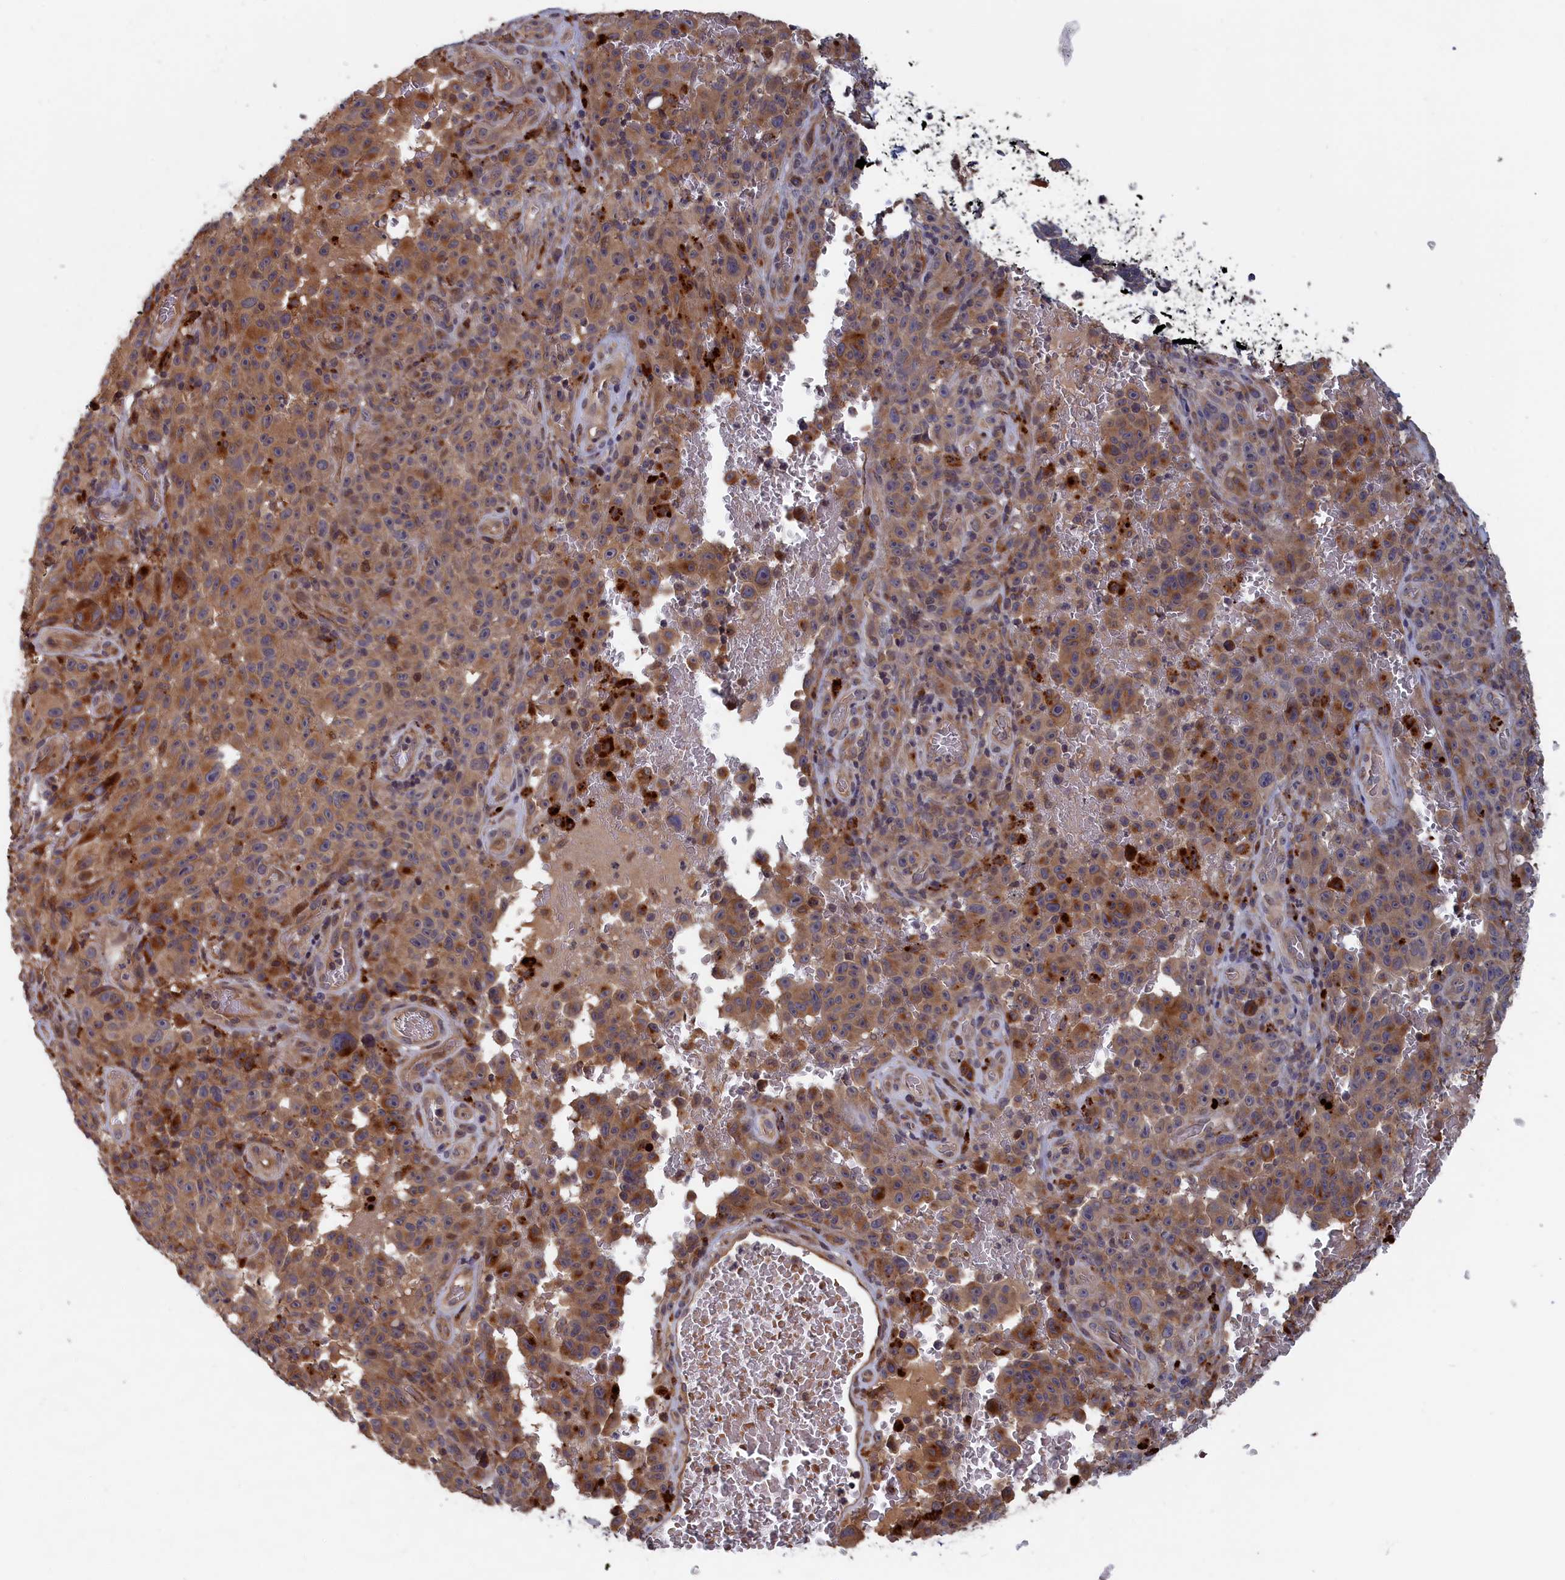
{"staining": {"intensity": "moderate", "quantity": ">75%", "location": "cytoplasmic/membranous"}, "tissue": "melanoma", "cell_type": "Tumor cells", "image_type": "cancer", "snomed": [{"axis": "morphology", "description": "Malignant melanoma, NOS"}, {"axis": "topography", "description": "Skin"}], "caption": "A brown stain labels moderate cytoplasmic/membranous positivity of a protein in melanoma tumor cells.", "gene": "TRAPPC2L", "patient": {"sex": "female", "age": 82}}